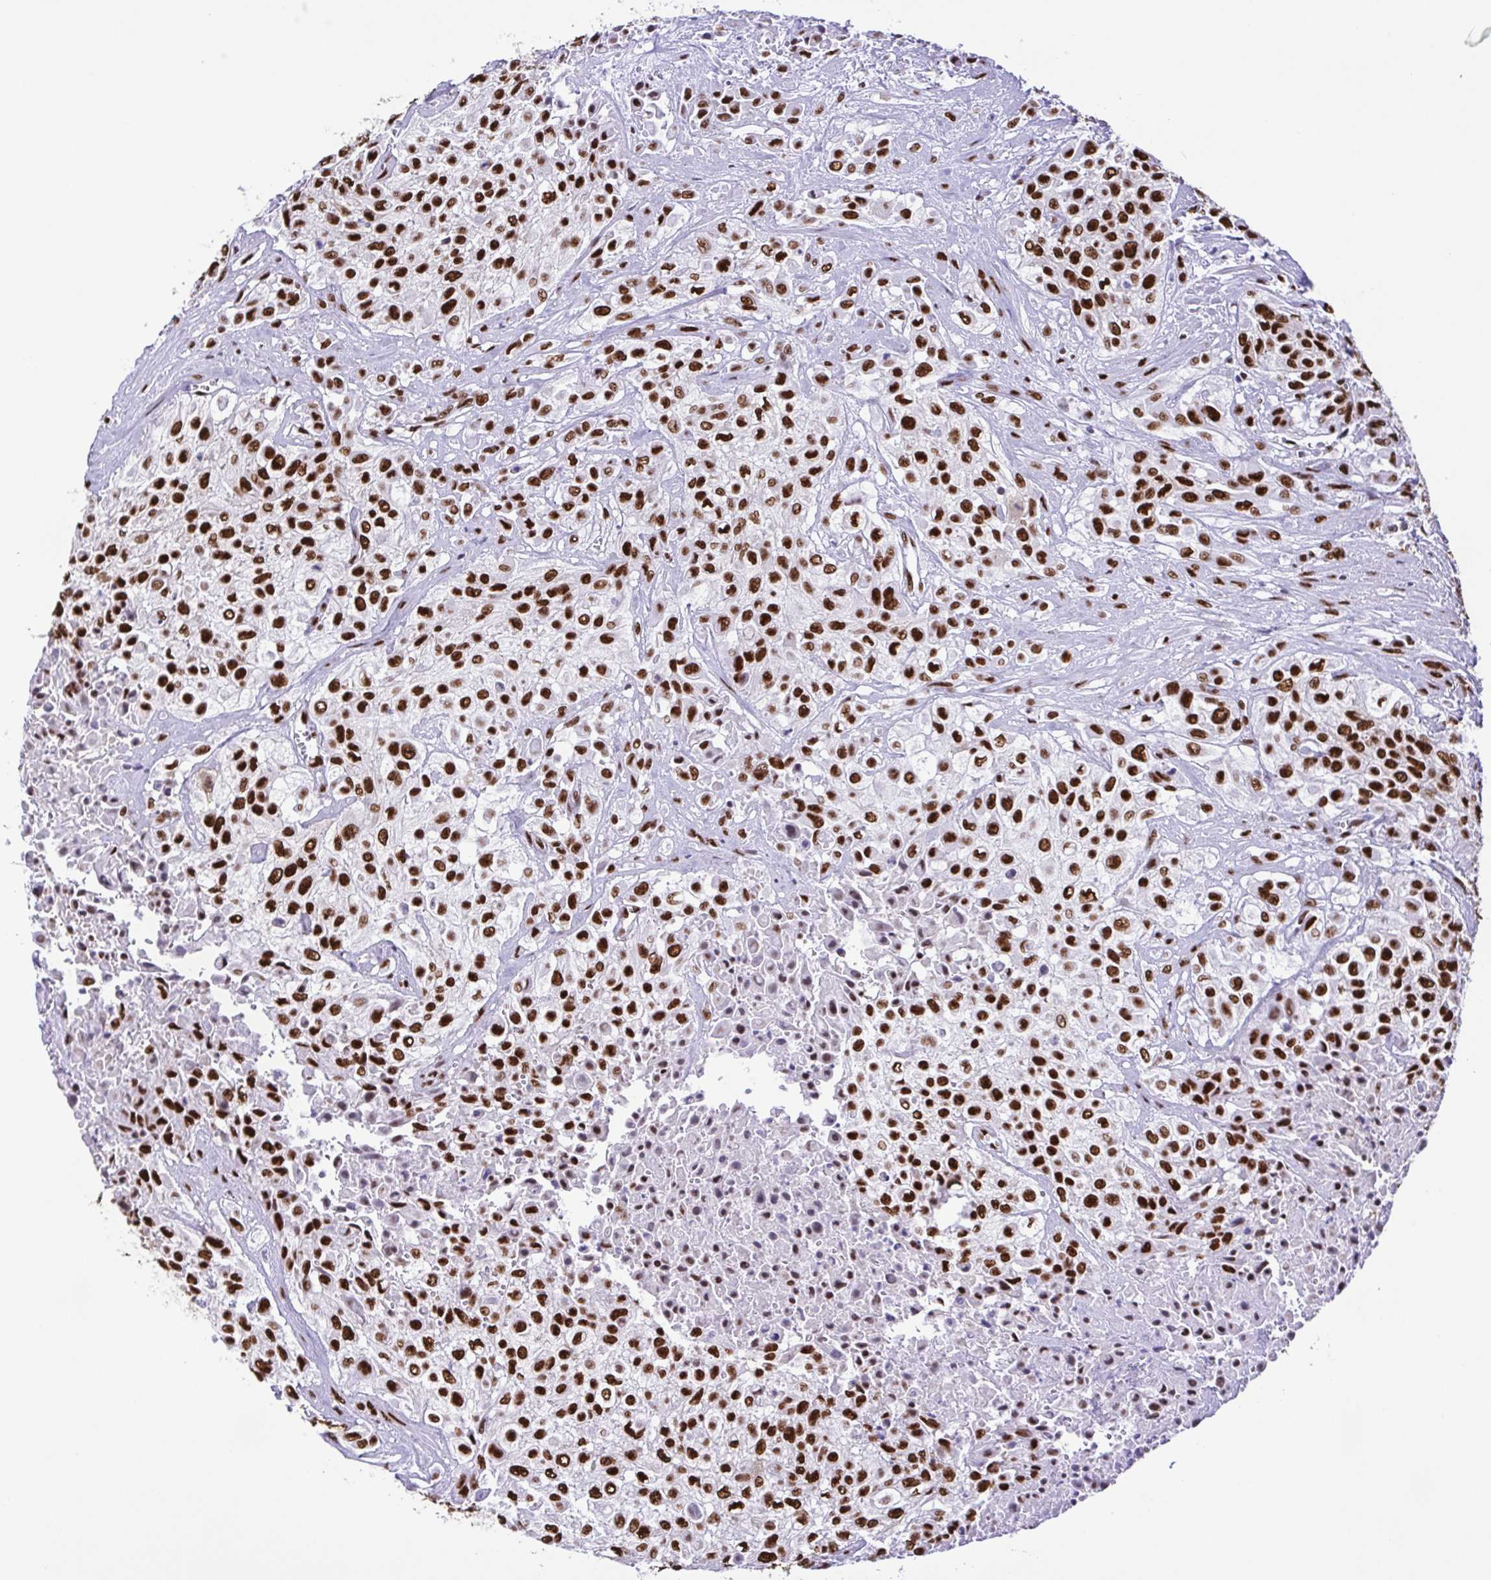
{"staining": {"intensity": "strong", "quantity": ">75%", "location": "nuclear"}, "tissue": "urothelial cancer", "cell_type": "Tumor cells", "image_type": "cancer", "snomed": [{"axis": "morphology", "description": "Urothelial carcinoma, High grade"}, {"axis": "topography", "description": "Urinary bladder"}], "caption": "IHC of urothelial cancer displays high levels of strong nuclear staining in approximately >75% of tumor cells.", "gene": "TRIM28", "patient": {"sex": "male", "age": 57}}